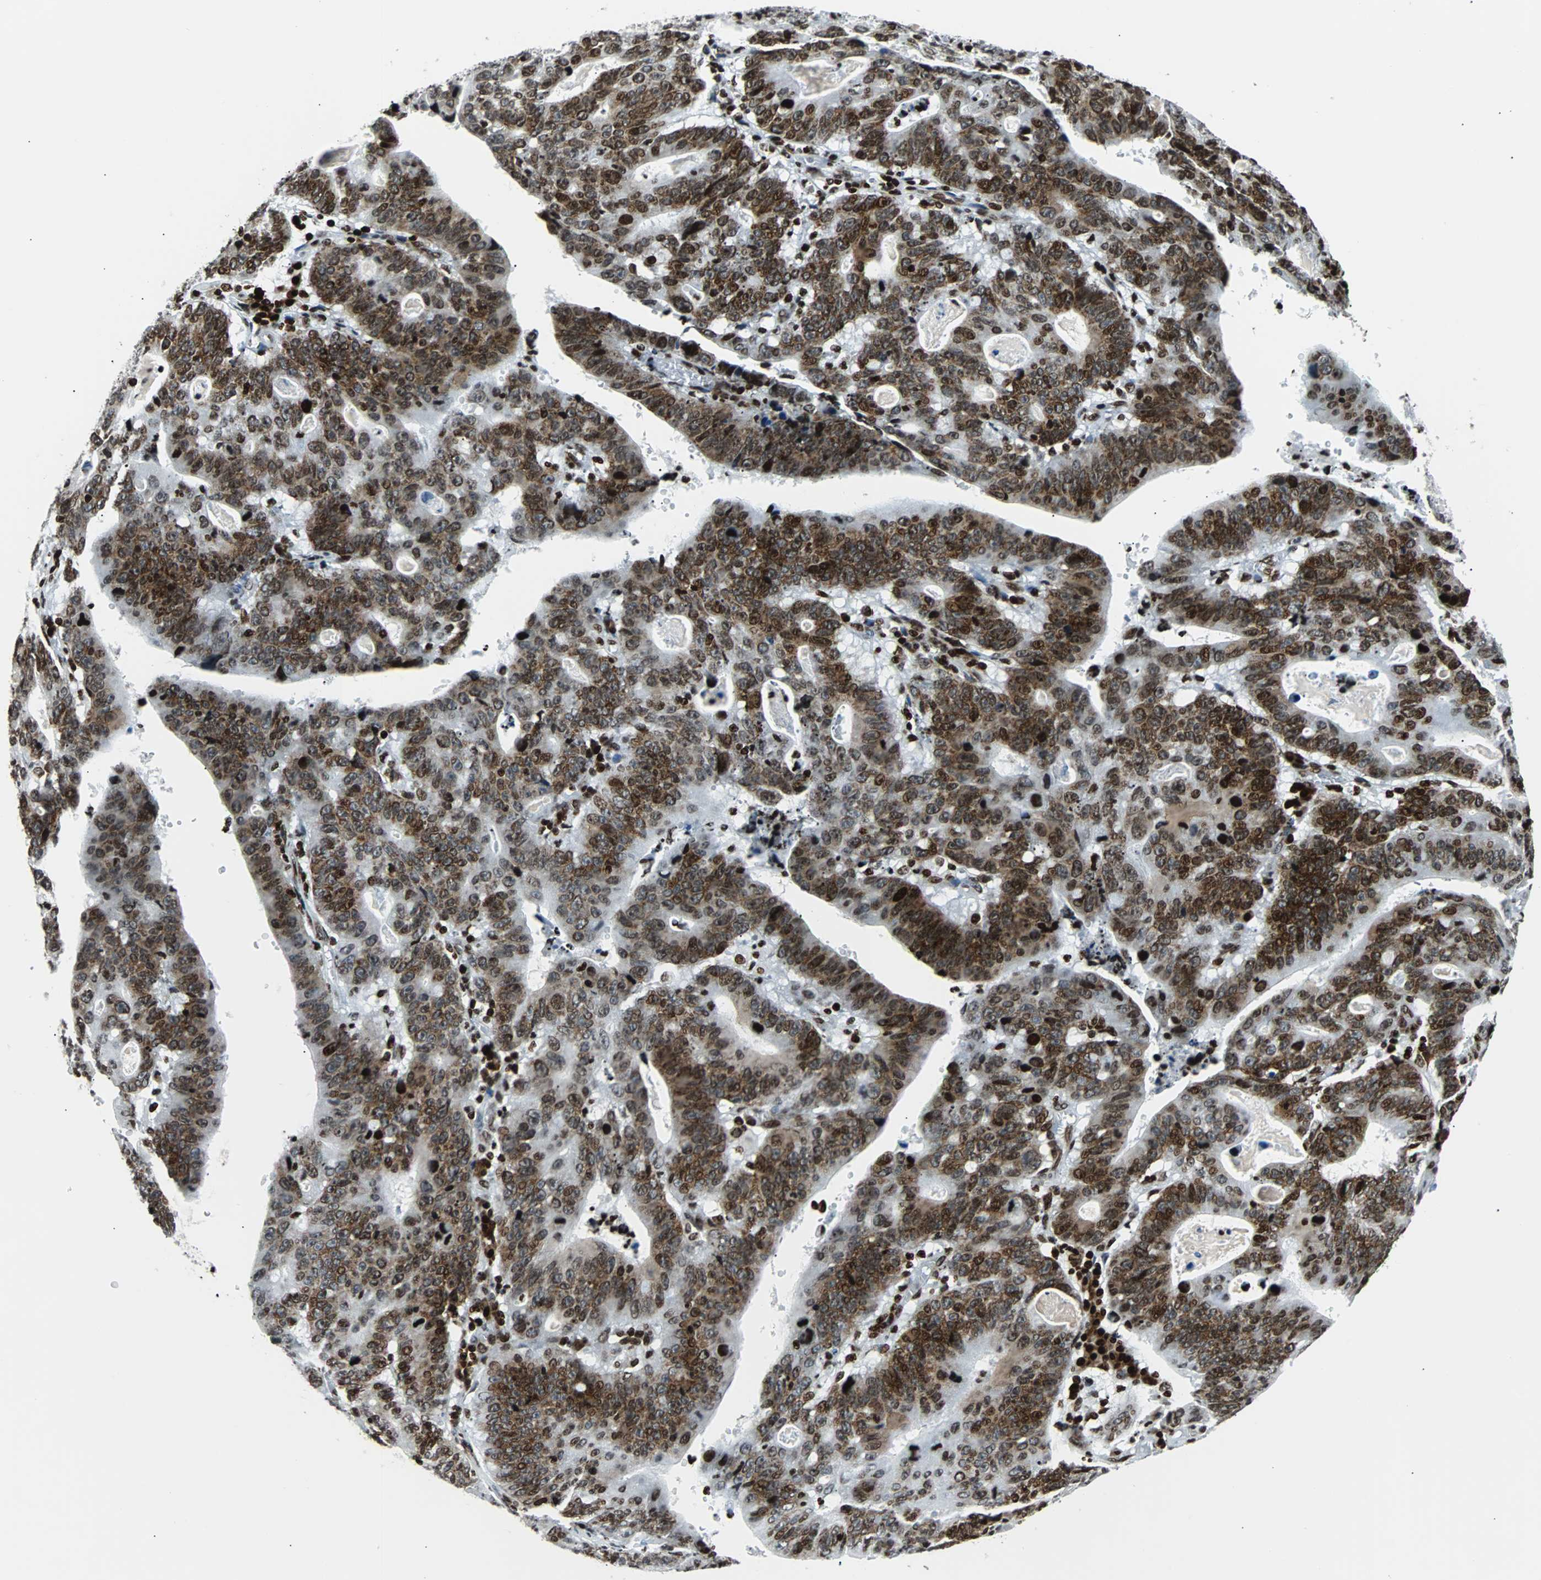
{"staining": {"intensity": "strong", "quantity": "25%-75%", "location": "nuclear"}, "tissue": "stomach cancer", "cell_type": "Tumor cells", "image_type": "cancer", "snomed": [{"axis": "morphology", "description": "Adenocarcinoma, NOS"}, {"axis": "topography", "description": "Stomach"}], "caption": "A photomicrograph showing strong nuclear expression in approximately 25%-75% of tumor cells in stomach cancer, as visualized by brown immunohistochemical staining.", "gene": "ZNF131", "patient": {"sex": "male", "age": 59}}